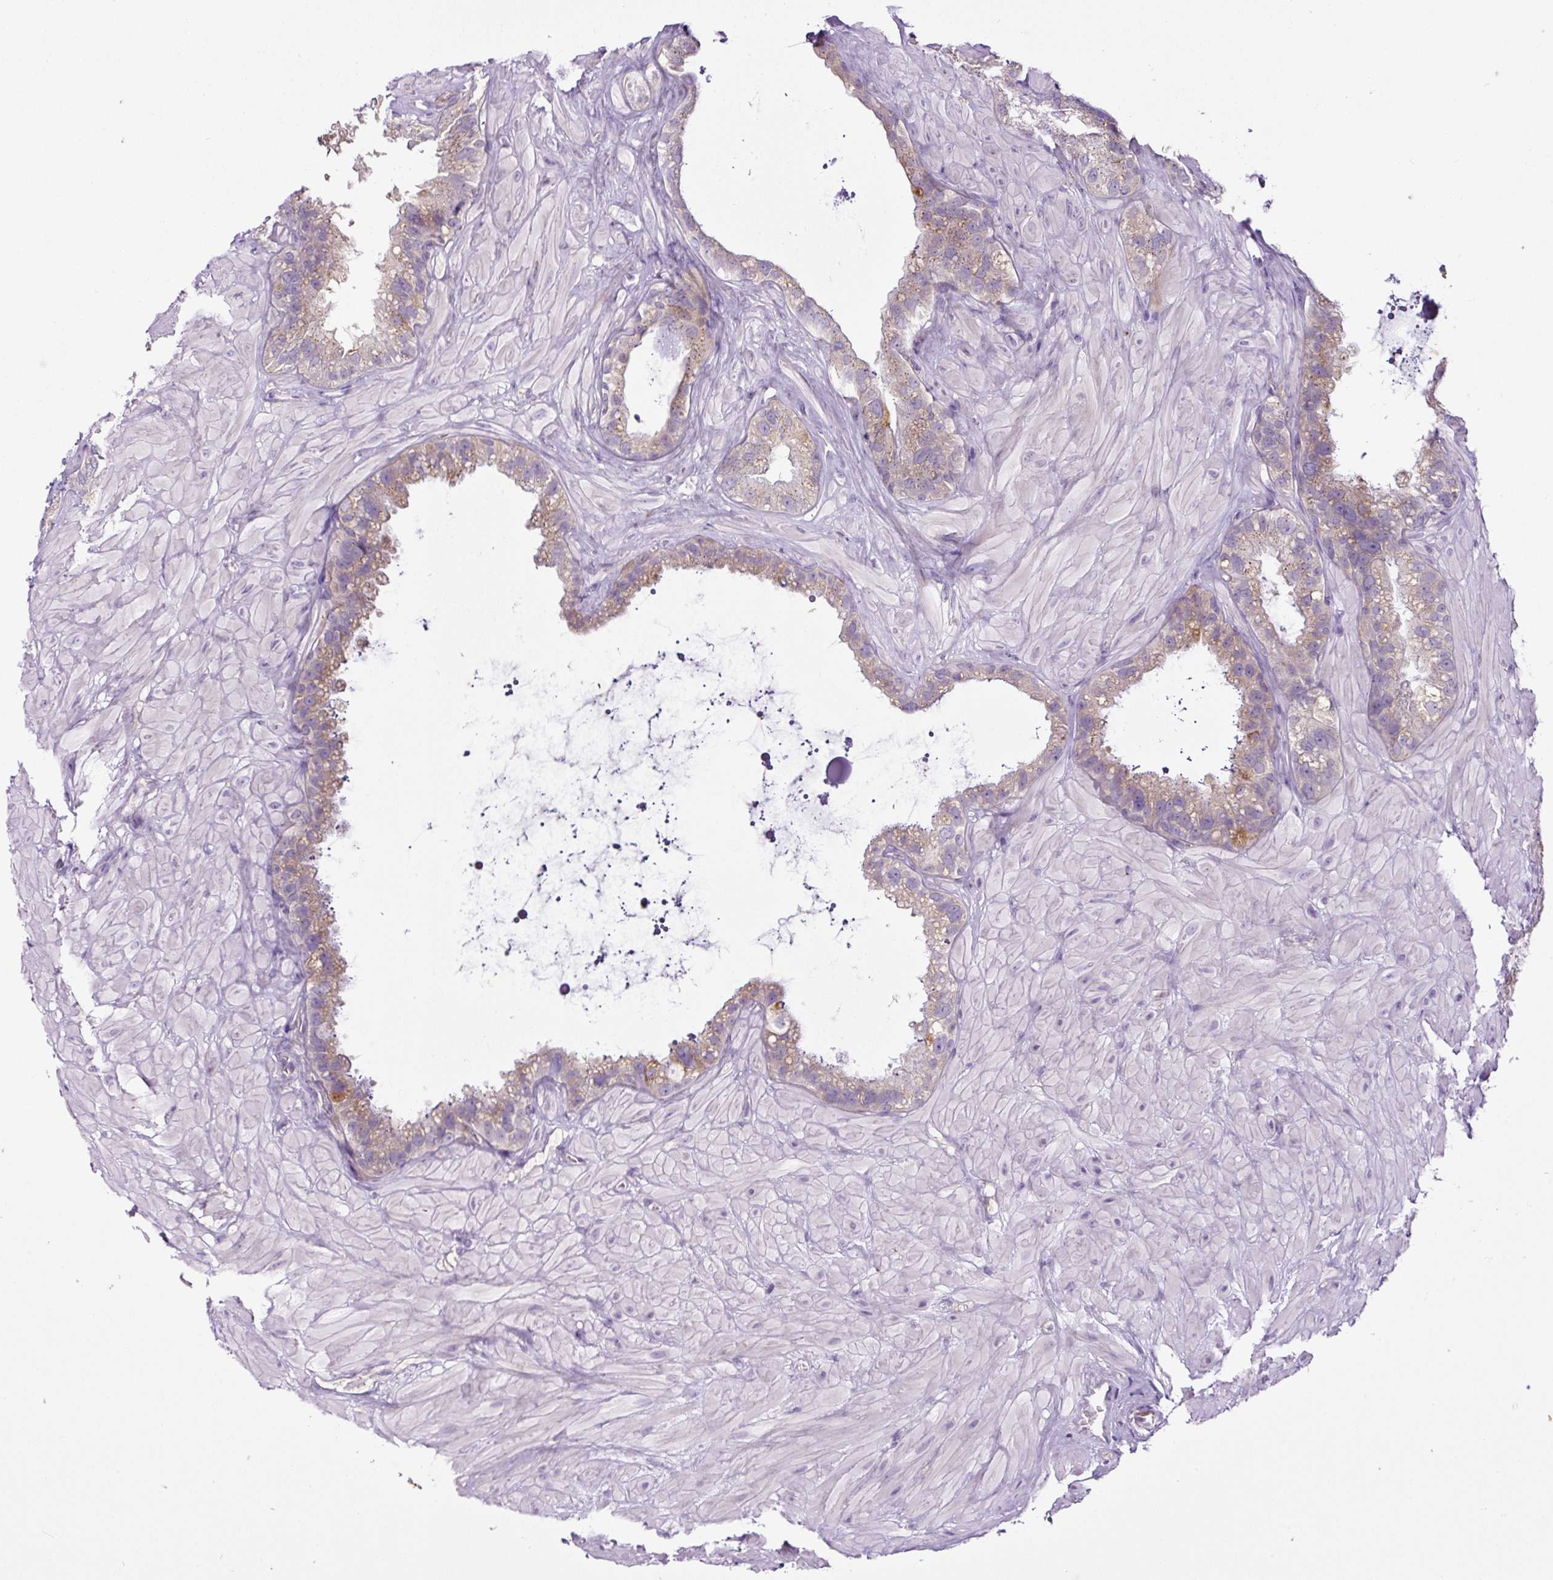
{"staining": {"intensity": "weak", "quantity": "<25%", "location": "cytoplasmic/membranous"}, "tissue": "seminal vesicle", "cell_type": "Glandular cells", "image_type": "normal", "snomed": [{"axis": "morphology", "description": "Normal tissue, NOS"}, {"axis": "topography", "description": "Seminal veicle"}, {"axis": "topography", "description": "Peripheral nerve tissue"}], "caption": "Immunohistochemistry of unremarkable seminal vesicle reveals no positivity in glandular cells.", "gene": "HPS4", "patient": {"sex": "male", "age": 76}}